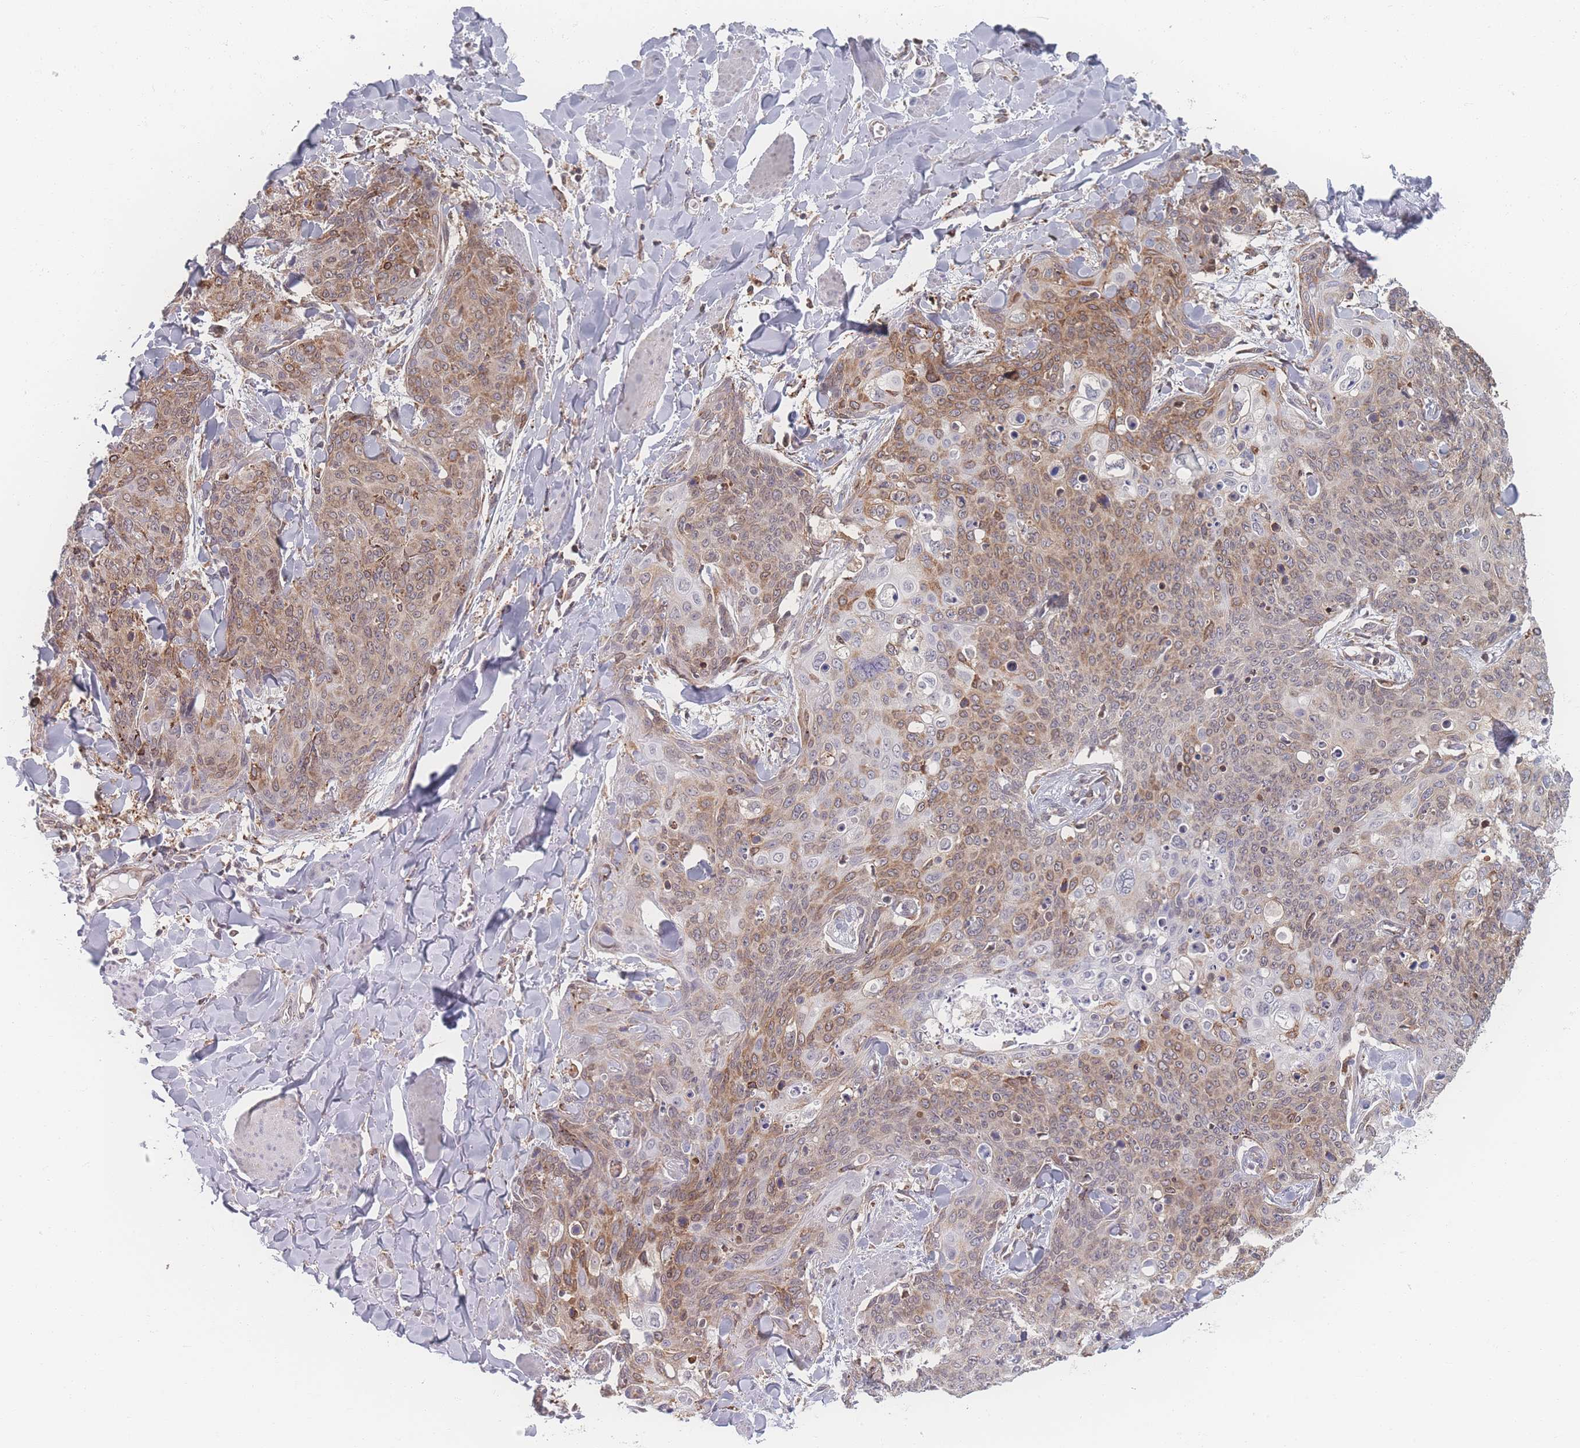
{"staining": {"intensity": "moderate", "quantity": "25%-75%", "location": "cytoplasmic/membranous,nuclear"}, "tissue": "skin cancer", "cell_type": "Tumor cells", "image_type": "cancer", "snomed": [{"axis": "morphology", "description": "Squamous cell carcinoma, NOS"}, {"axis": "topography", "description": "Skin"}, {"axis": "topography", "description": "Vulva"}], "caption": "Skin cancer (squamous cell carcinoma) stained with a protein marker reveals moderate staining in tumor cells.", "gene": "ZC3H13", "patient": {"sex": "female", "age": 85}}